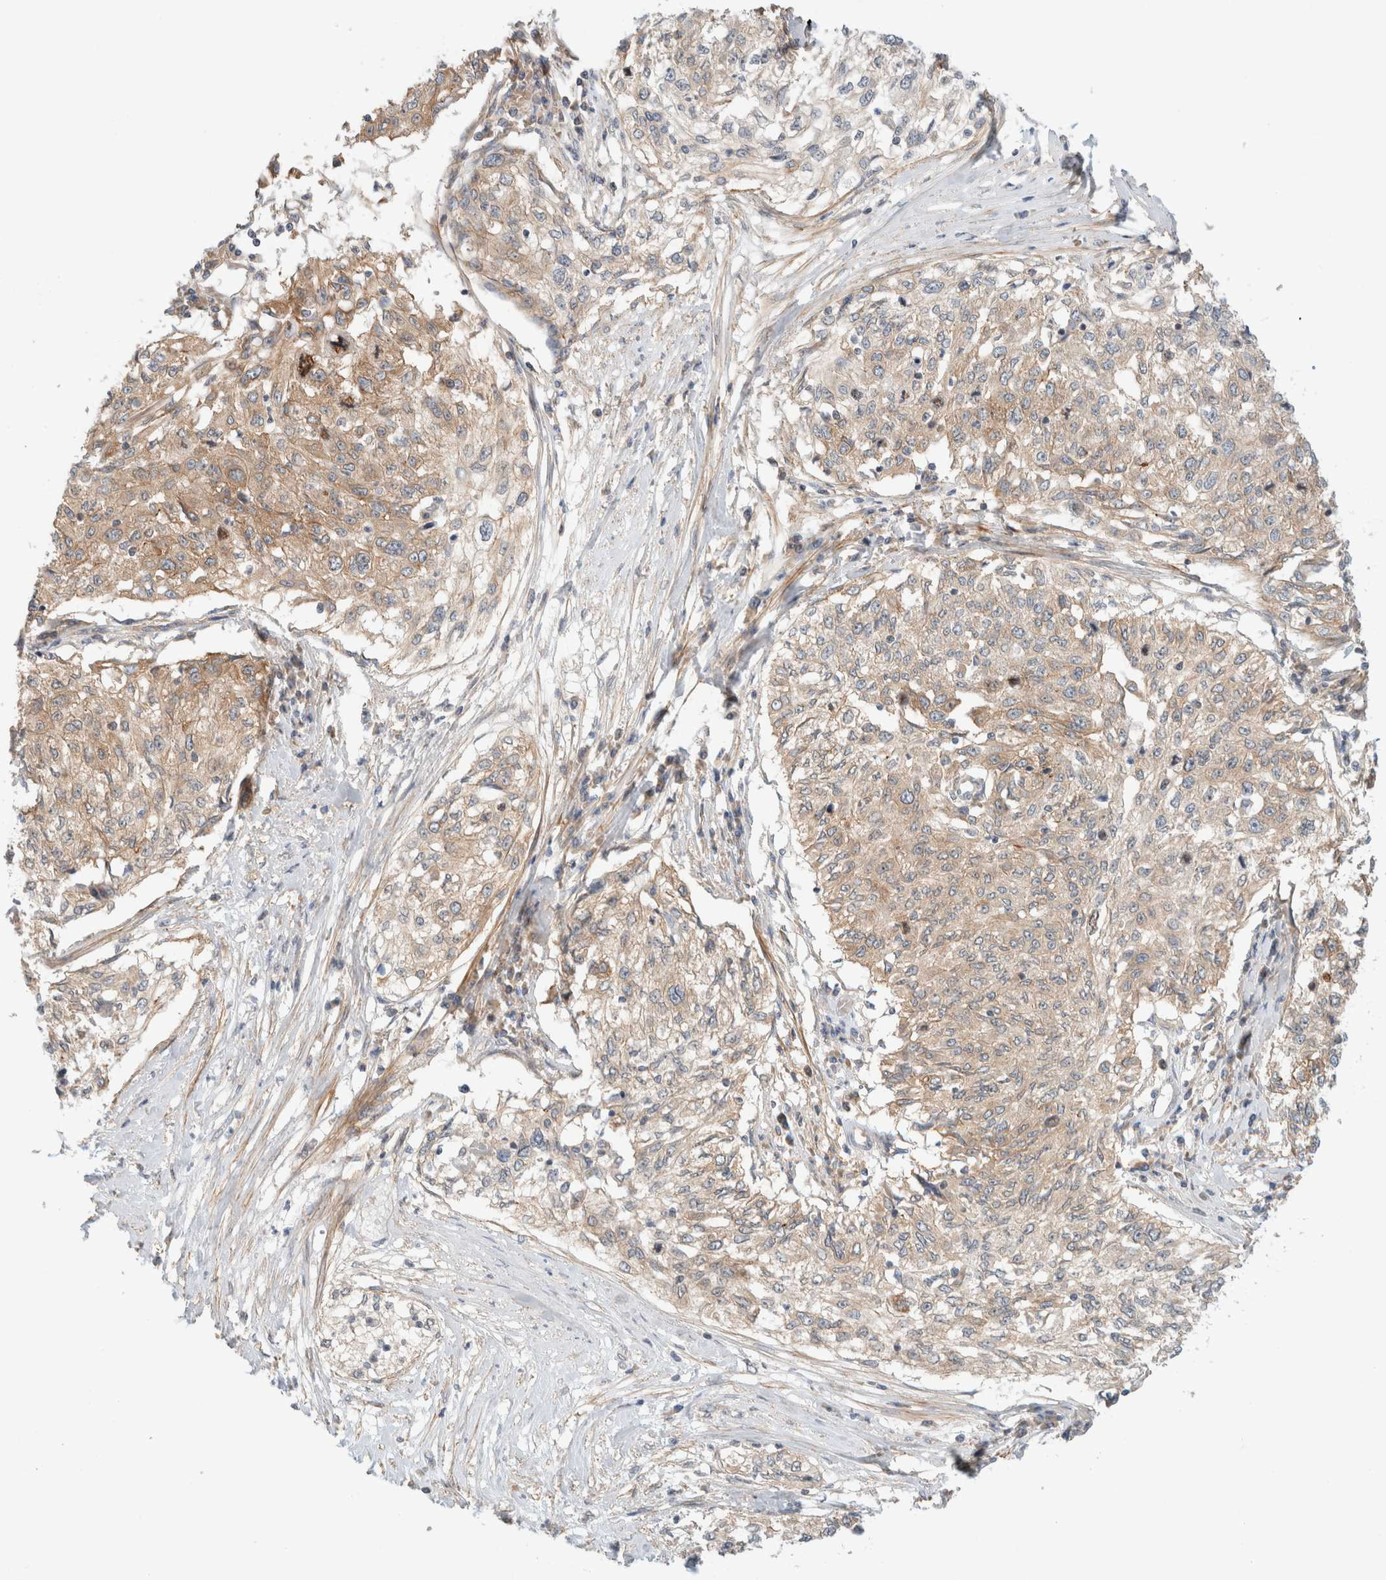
{"staining": {"intensity": "weak", "quantity": ">75%", "location": "cytoplasmic/membranous"}, "tissue": "cervical cancer", "cell_type": "Tumor cells", "image_type": "cancer", "snomed": [{"axis": "morphology", "description": "Squamous cell carcinoma, NOS"}, {"axis": "topography", "description": "Cervix"}], "caption": "The photomicrograph exhibits immunohistochemical staining of cervical cancer (squamous cell carcinoma). There is weak cytoplasmic/membranous positivity is identified in about >75% of tumor cells.", "gene": "MARK3", "patient": {"sex": "female", "age": 57}}